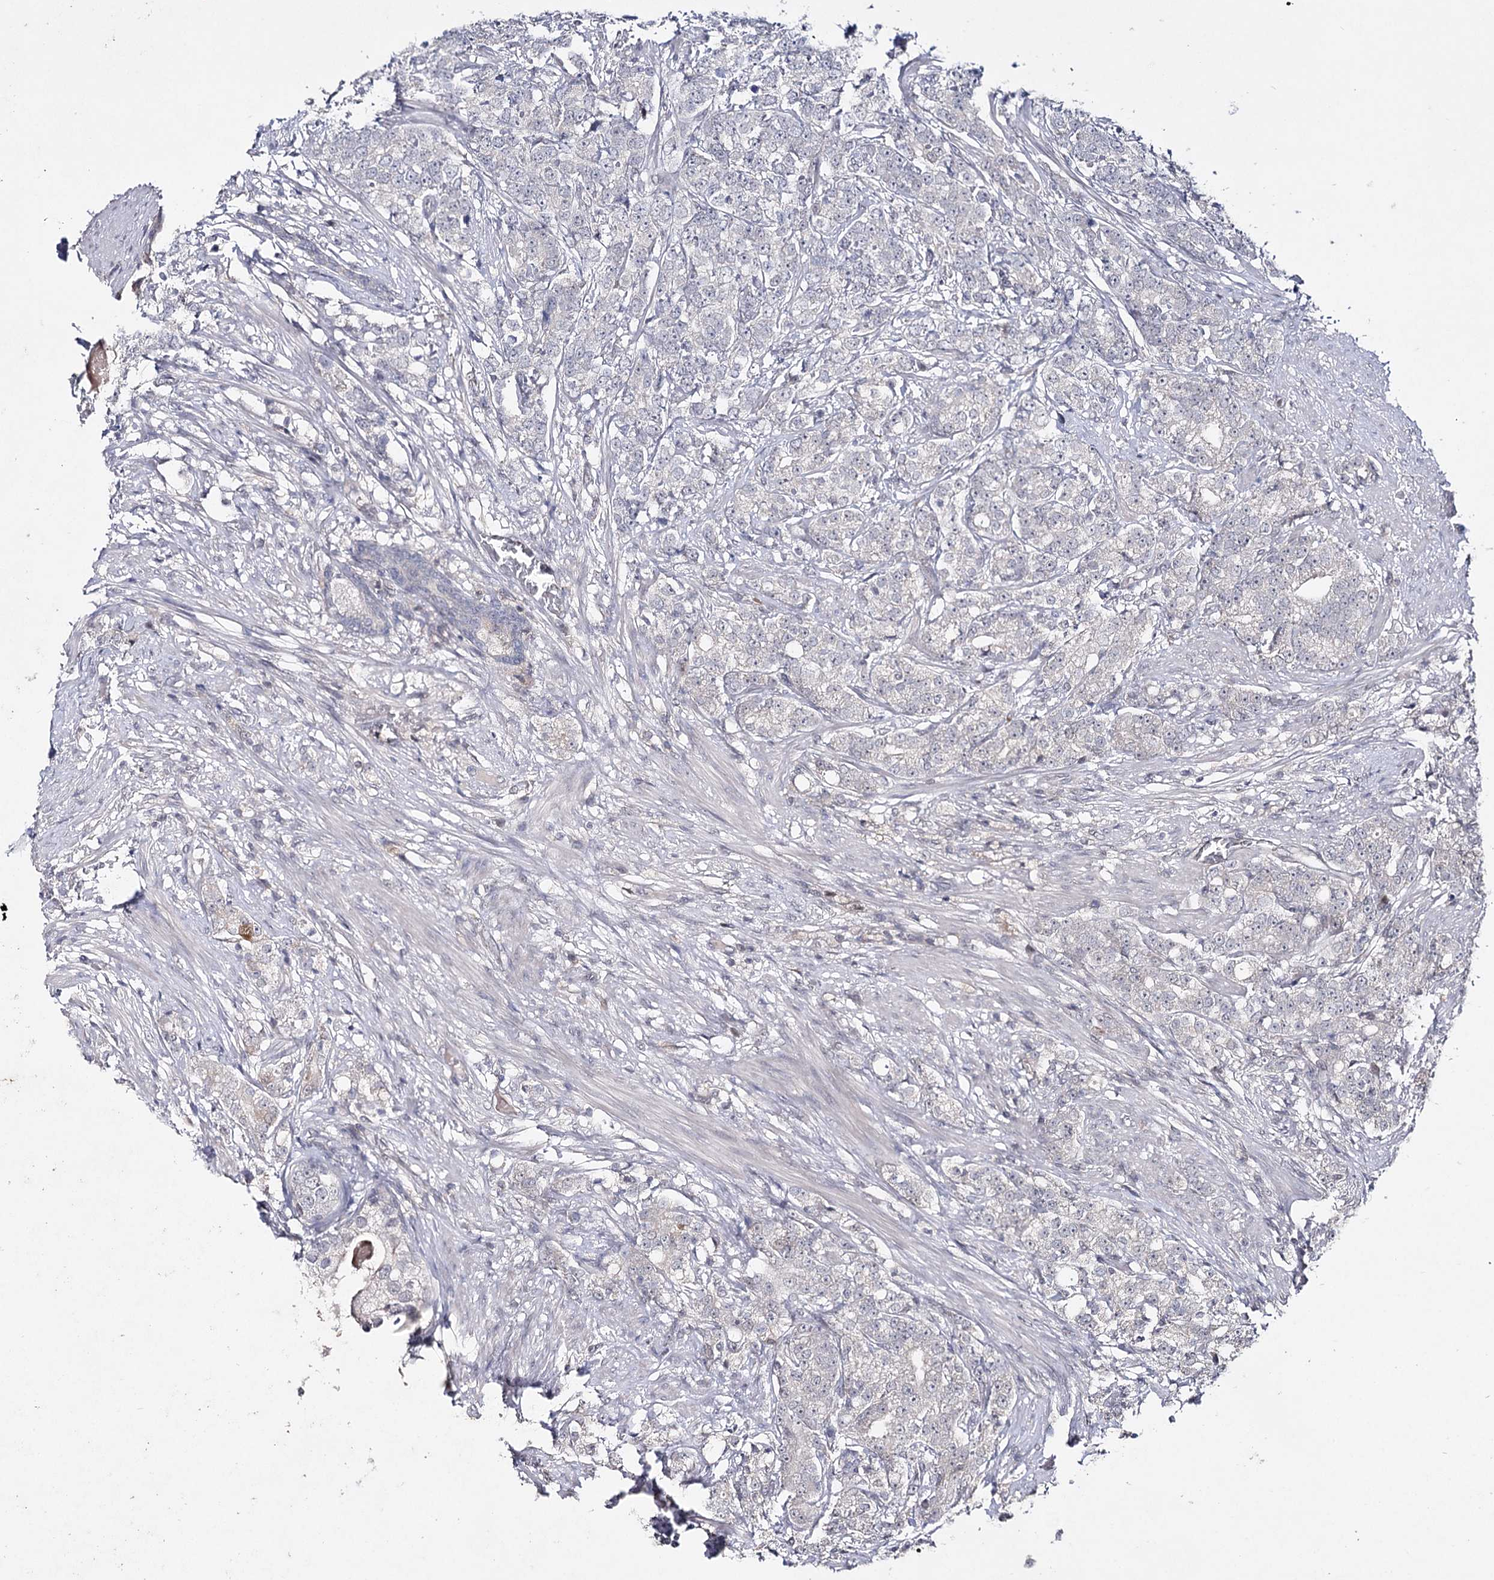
{"staining": {"intensity": "negative", "quantity": "none", "location": "none"}, "tissue": "prostate cancer", "cell_type": "Tumor cells", "image_type": "cancer", "snomed": [{"axis": "morphology", "description": "Adenocarcinoma, High grade"}, {"axis": "topography", "description": "Prostate"}], "caption": "Protein analysis of prostate adenocarcinoma (high-grade) exhibits no significant expression in tumor cells.", "gene": "HSD11B2", "patient": {"sex": "male", "age": 69}}